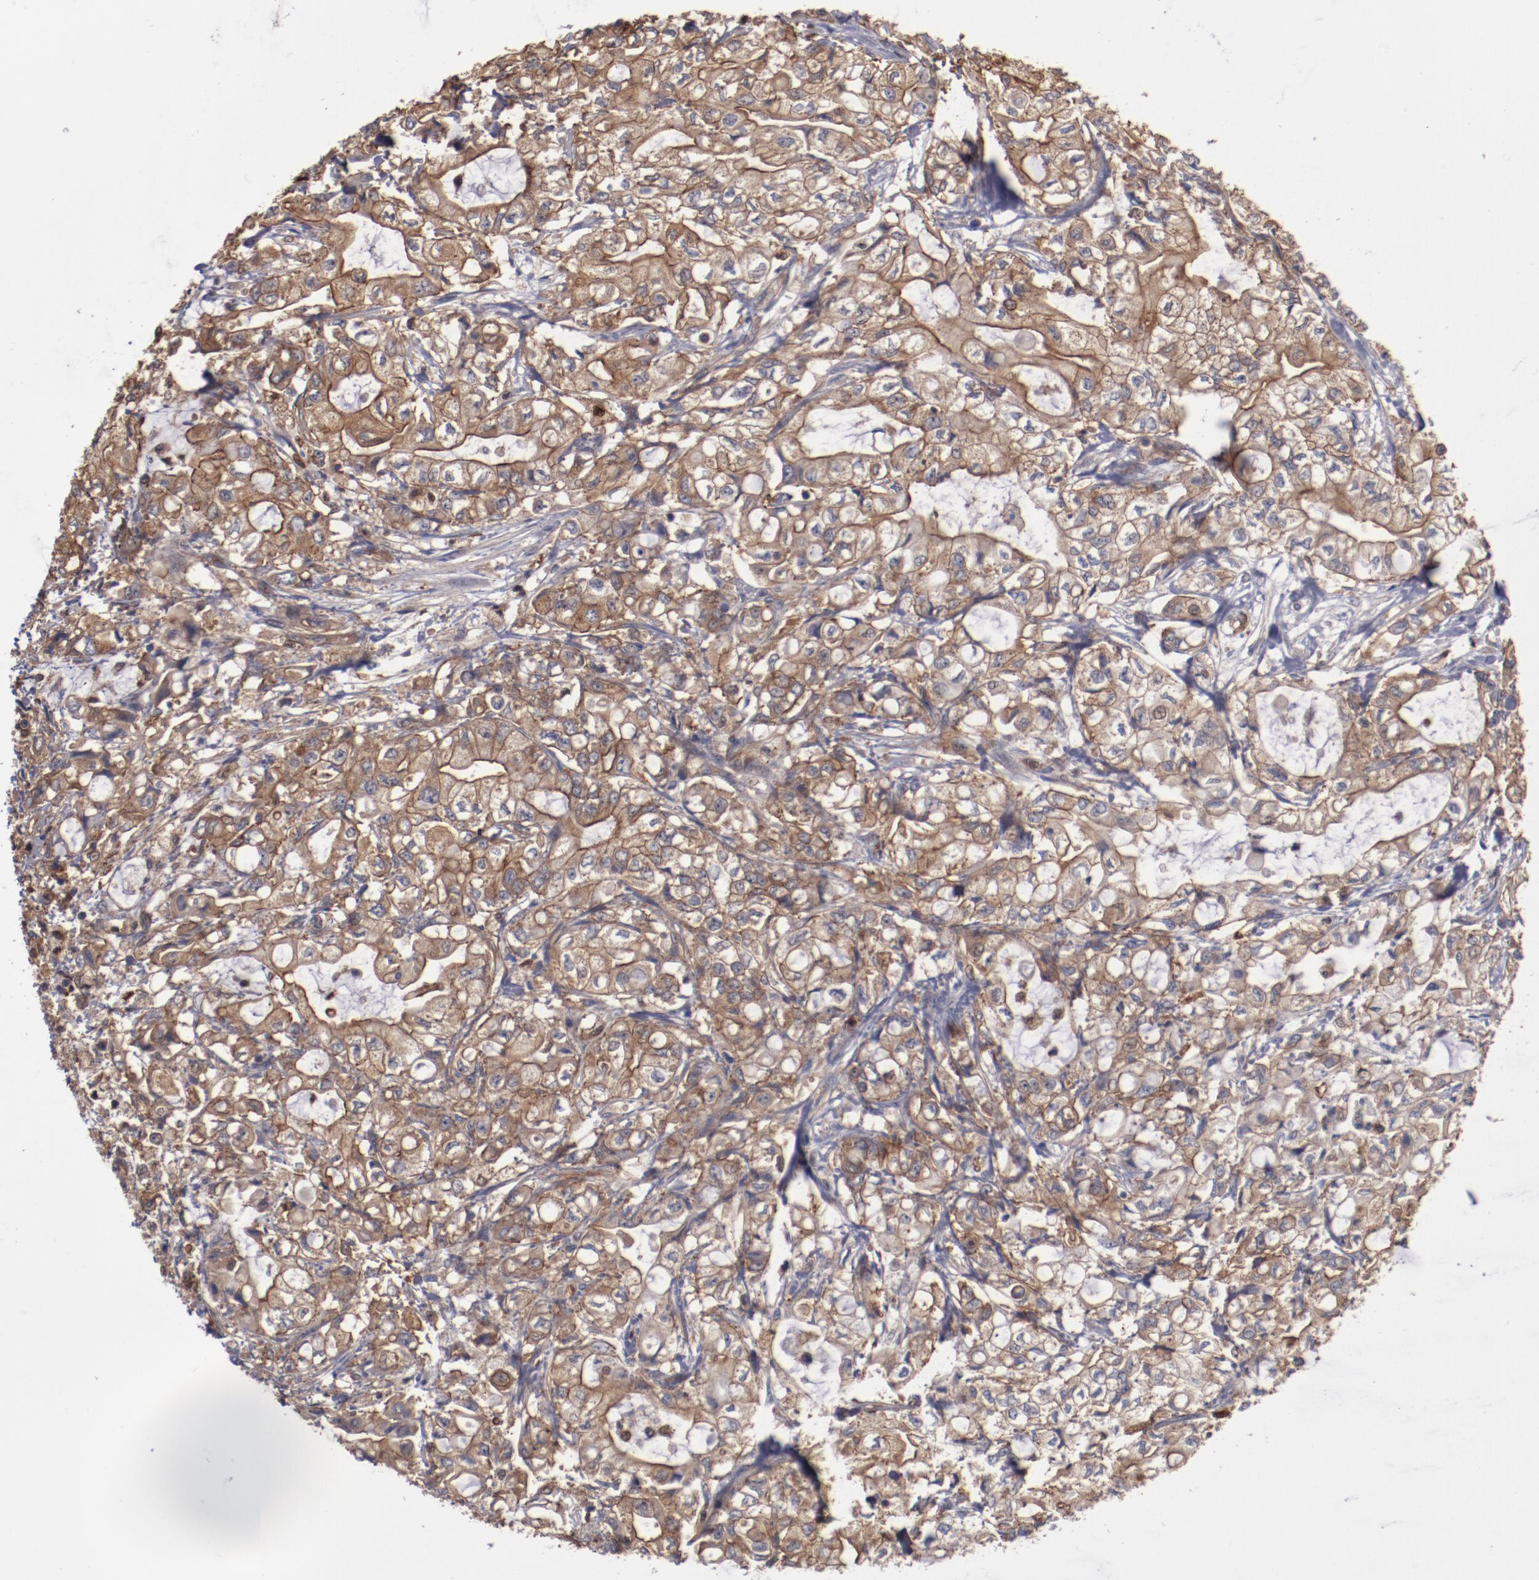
{"staining": {"intensity": "moderate", "quantity": ">75%", "location": "cytoplasmic/membranous"}, "tissue": "pancreatic cancer", "cell_type": "Tumor cells", "image_type": "cancer", "snomed": [{"axis": "morphology", "description": "Adenocarcinoma, NOS"}, {"axis": "topography", "description": "Pancreas"}], "caption": "This is an image of immunohistochemistry staining of pancreatic cancer, which shows moderate staining in the cytoplasmic/membranous of tumor cells.", "gene": "DNAAF2", "patient": {"sex": "male", "age": 79}}